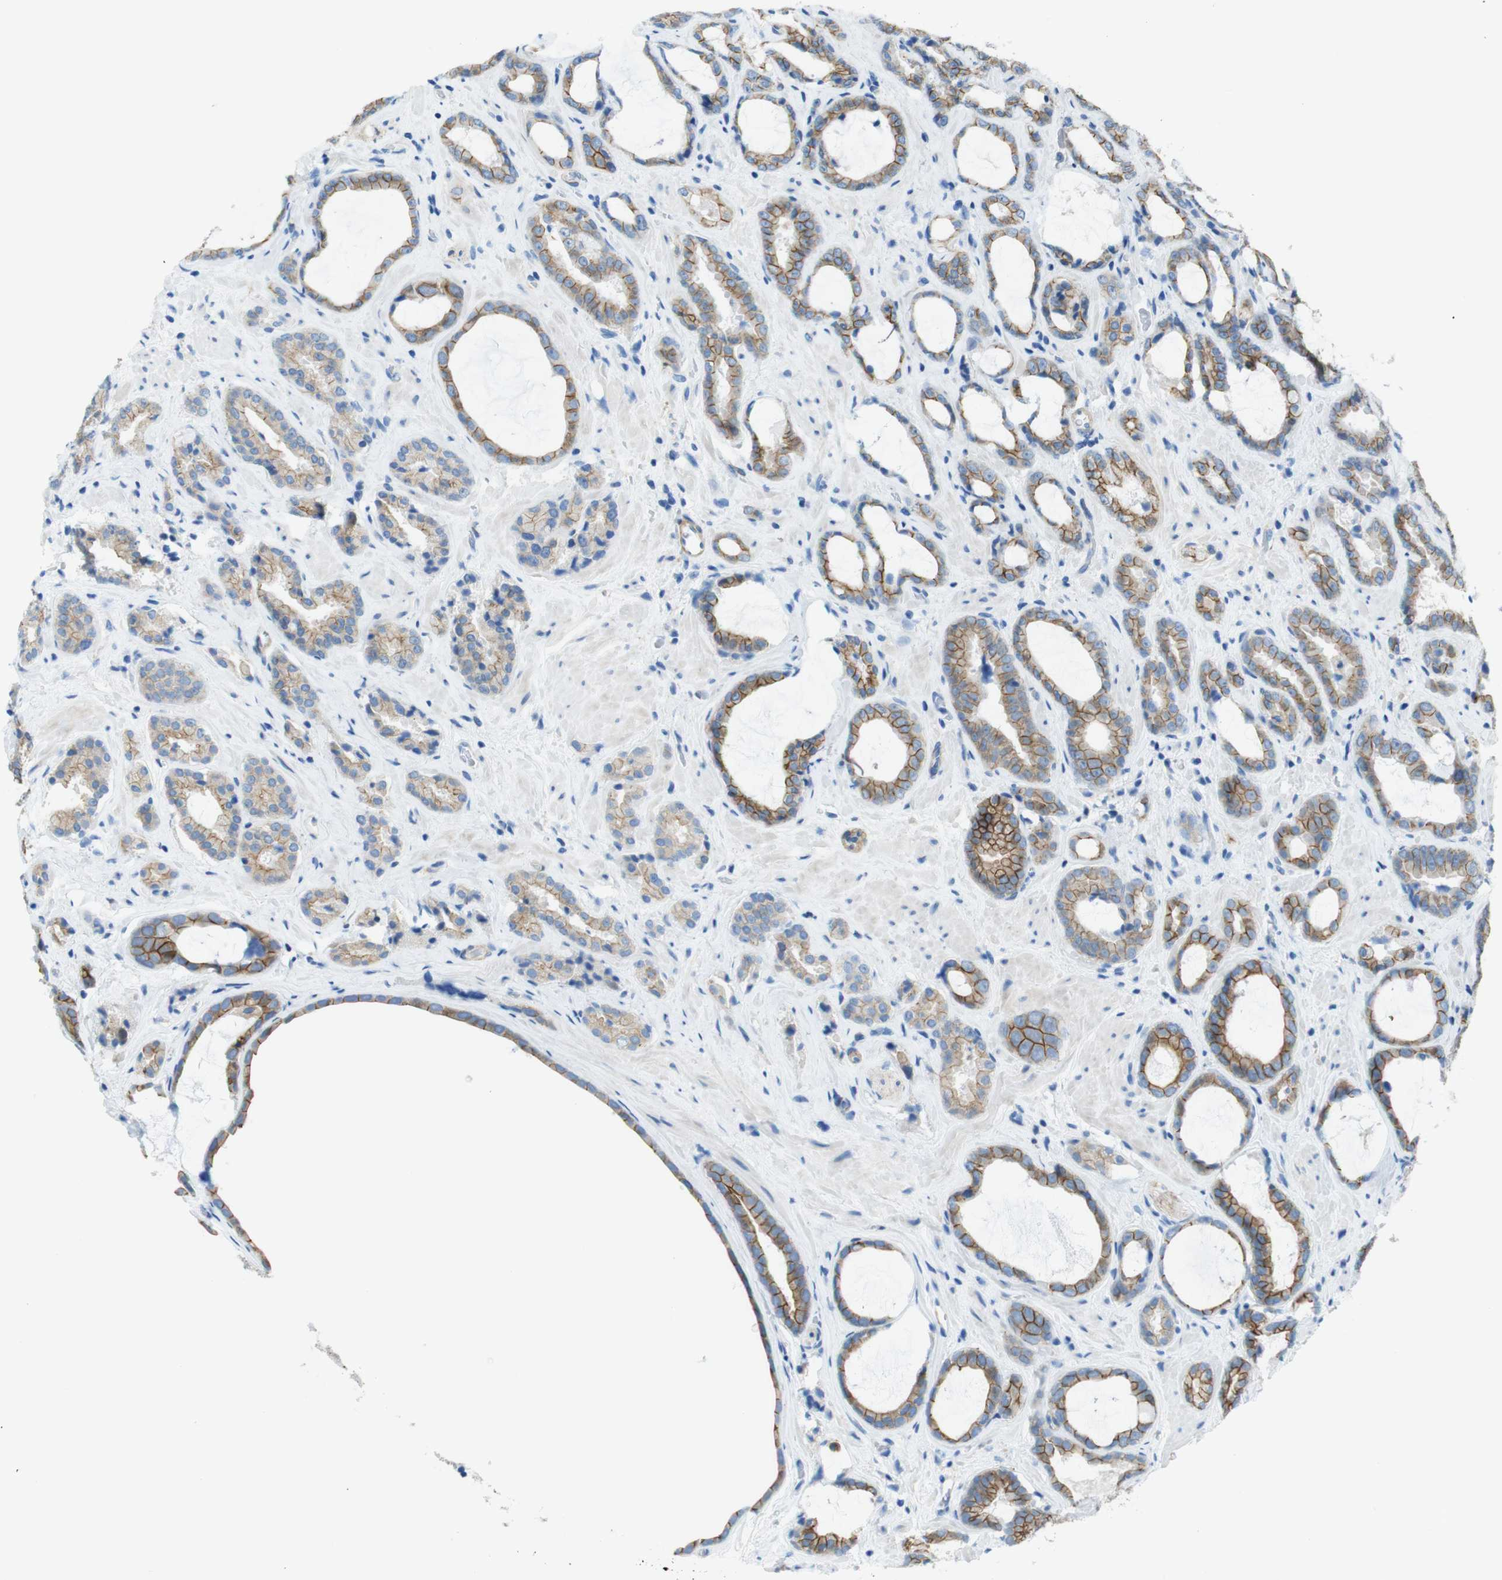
{"staining": {"intensity": "moderate", "quantity": ">75%", "location": "cytoplasmic/membranous"}, "tissue": "prostate cancer", "cell_type": "Tumor cells", "image_type": "cancer", "snomed": [{"axis": "morphology", "description": "Adenocarcinoma, Low grade"}, {"axis": "topography", "description": "Prostate"}], "caption": "High-magnification brightfield microscopy of prostate cancer stained with DAB (3,3'-diaminobenzidine) (brown) and counterstained with hematoxylin (blue). tumor cells exhibit moderate cytoplasmic/membranous staining is present in approximately>75% of cells.", "gene": "CLMN", "patient": {"sex": "male", "age": 60}}